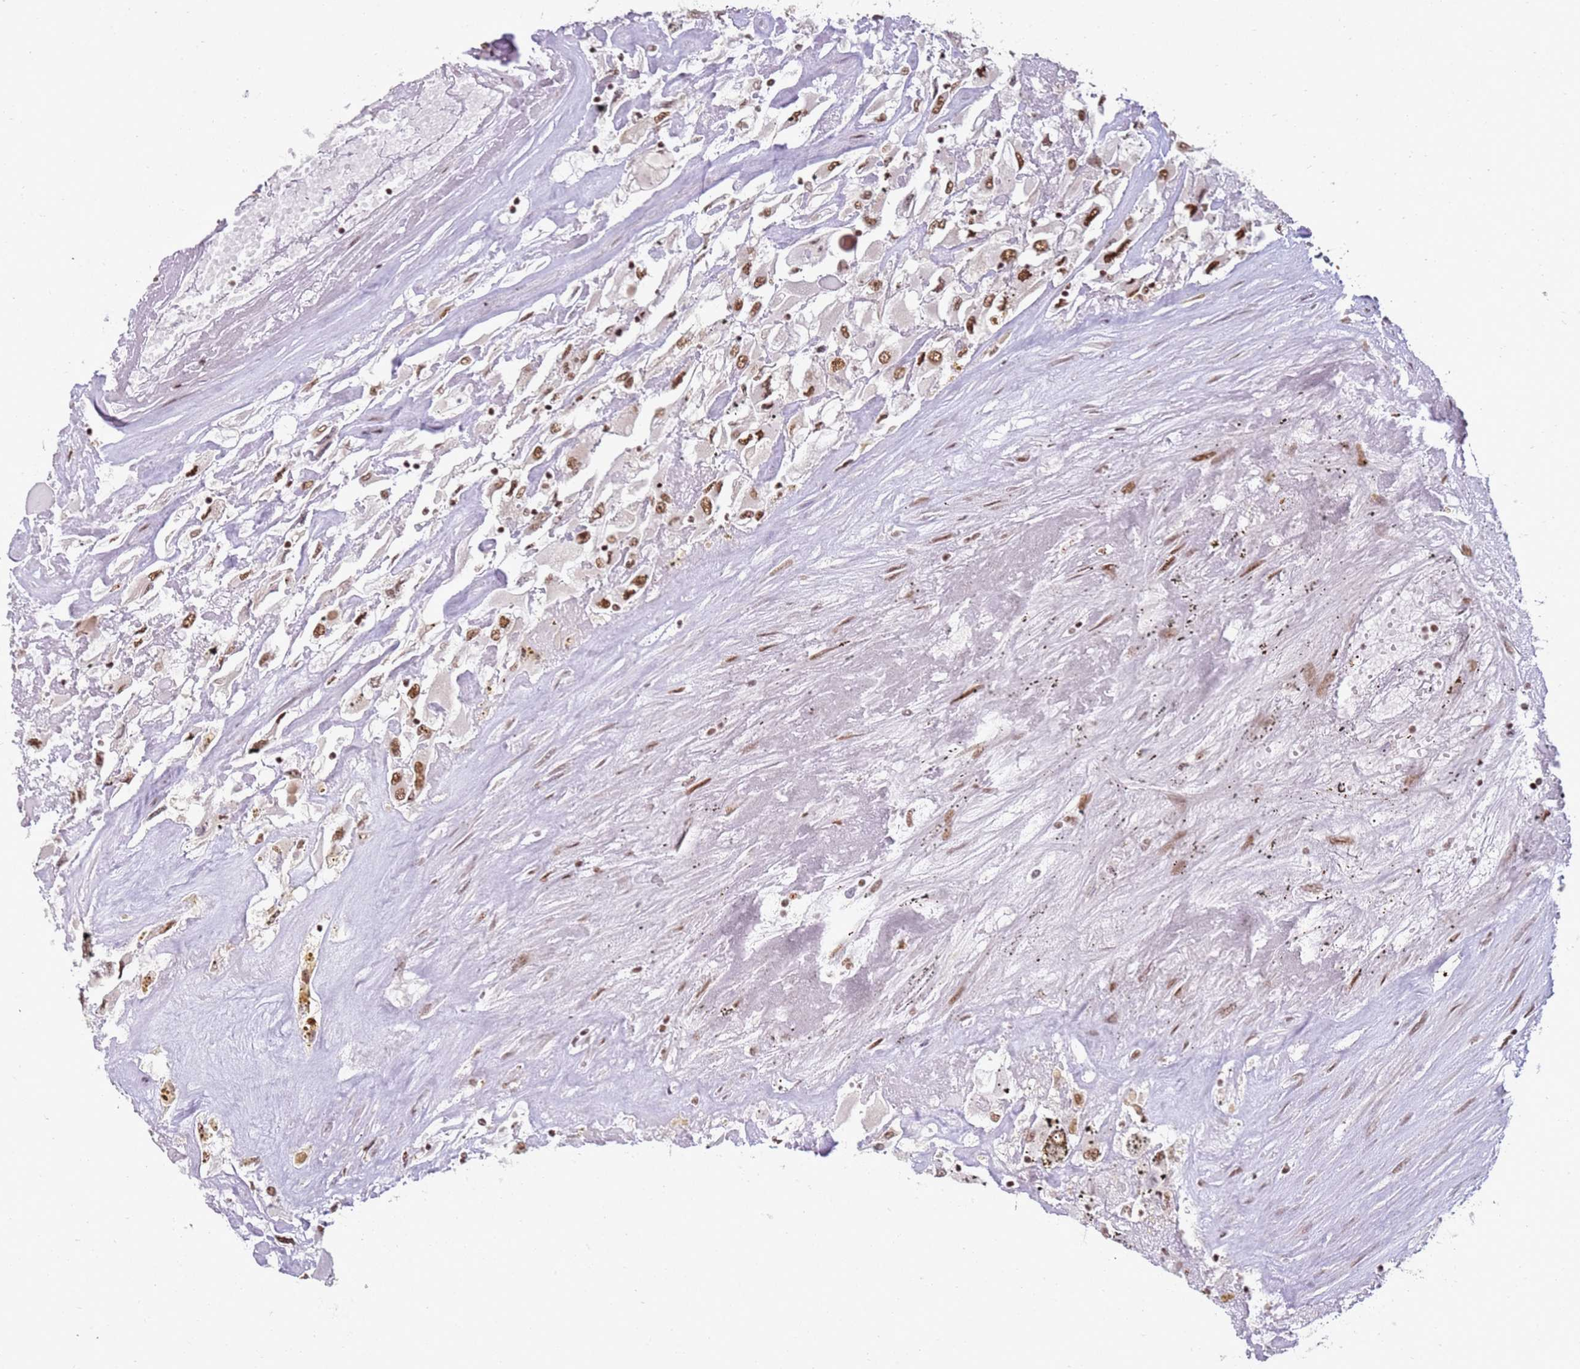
{"staining": {"intensity": "moderate", "quantity": ">75%", "location": "nuclear"}, "tissue": "renal cancer", "cell_type": "Tumor cells", "image_type": "cancer", "snomed": [{"axis": "morphology", "description": "Adenocarcinoma, NOS"}, {"axis": "topography", "description": "Kidney"}], "caption": "The histopathology image exhibits staining of renal adenocarcinoma, revealing moderate nuclear protein positivity (brown color) within tumor cells. (IHC, brightfield microscopy, high magnification).", "gene": "TENT4A", "patient": {"sex": "female", "age": 52}}